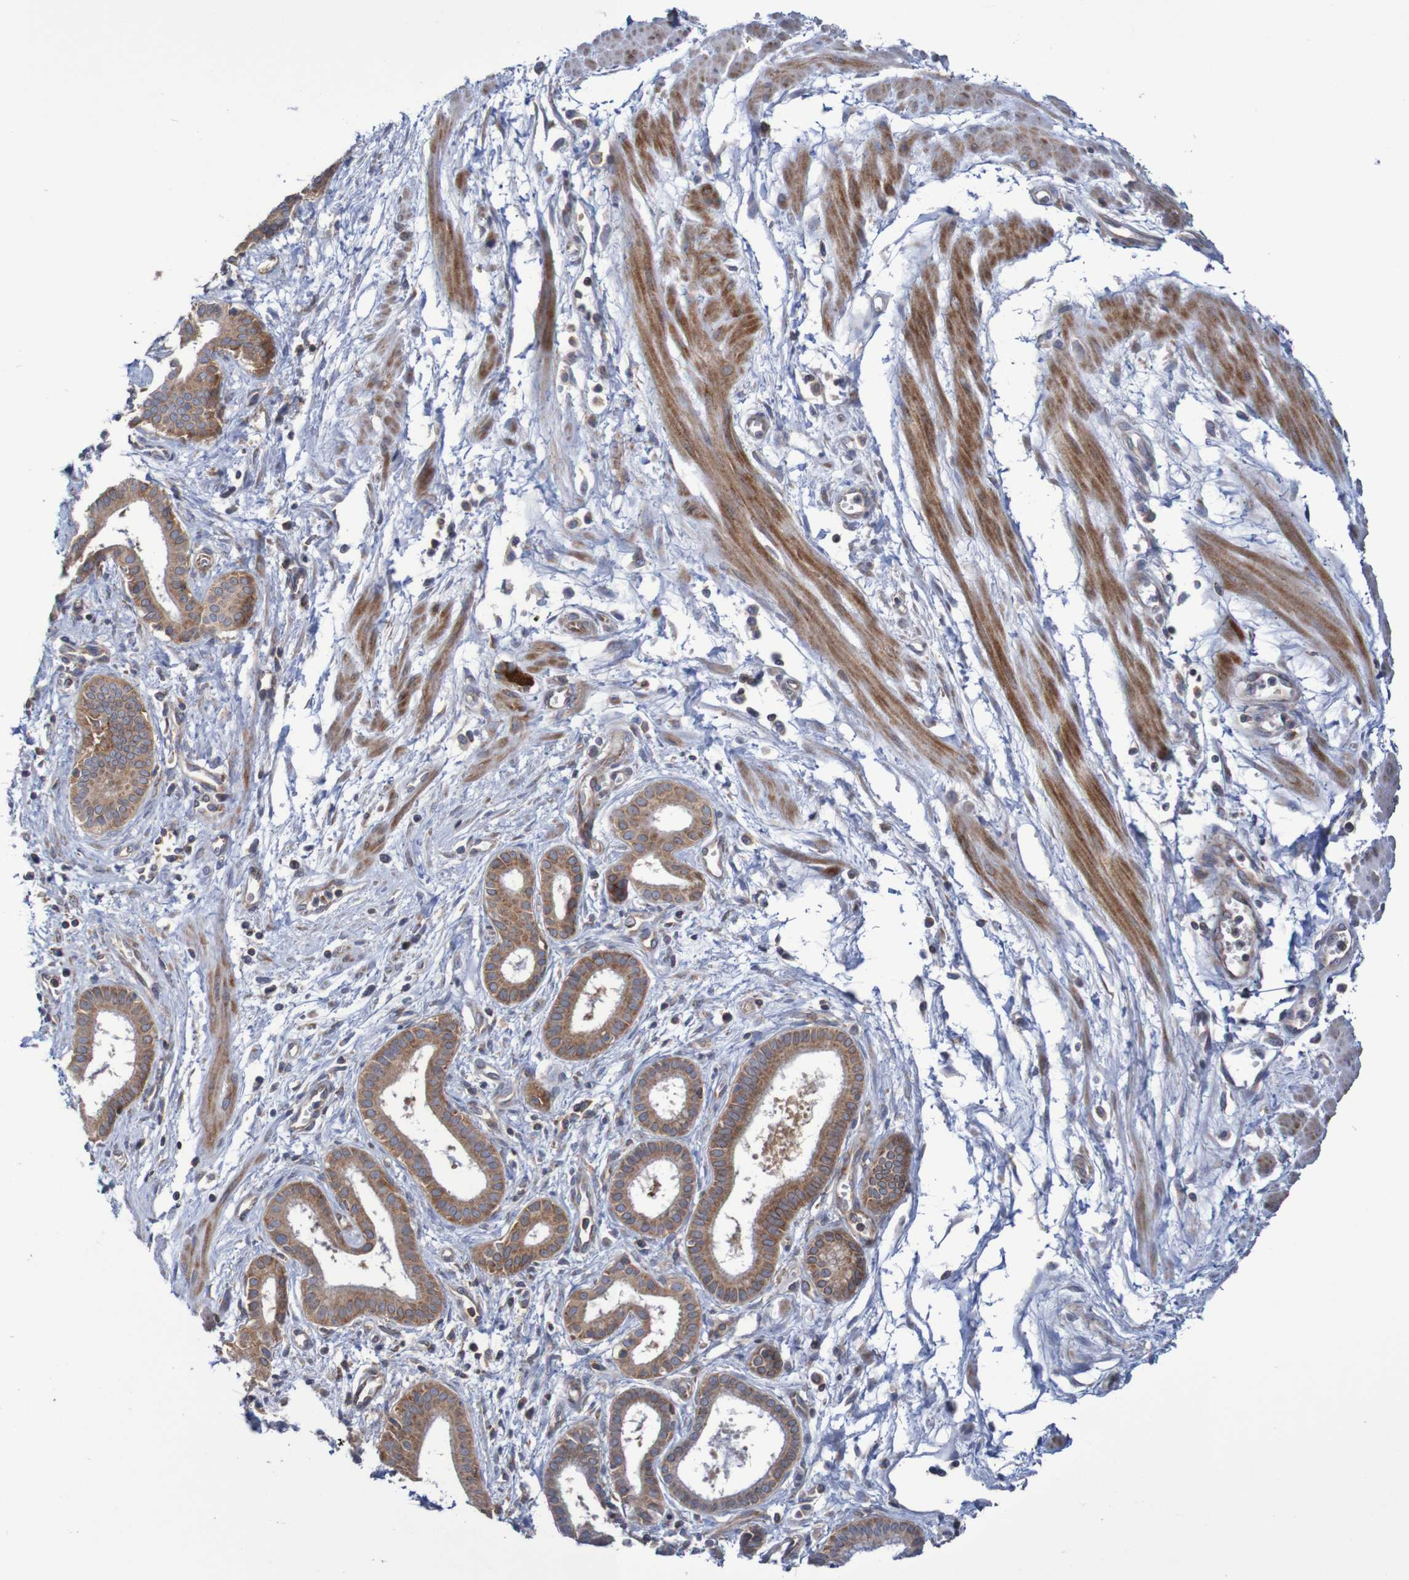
{"staining": {"intensity": "moderate", "quantity": ">75%", "location": "cytoplasmic/membranous"}, "tissue": "pancreatic cancer", "cell_type": "Tumor cells", "image_type": "cancer", "snomed": [{"axis": "morphology", "description": "Normal tissue, NOS"}, {"axis": "topography", "description": "Lymph node"}], "caption": "A brown stain shows moderate cytoplasmic/membranous staining of a protein in pancreatic cancer tumor cells.", "gene": "FXR2", "patient": {"sex": "male", "age": 50}}